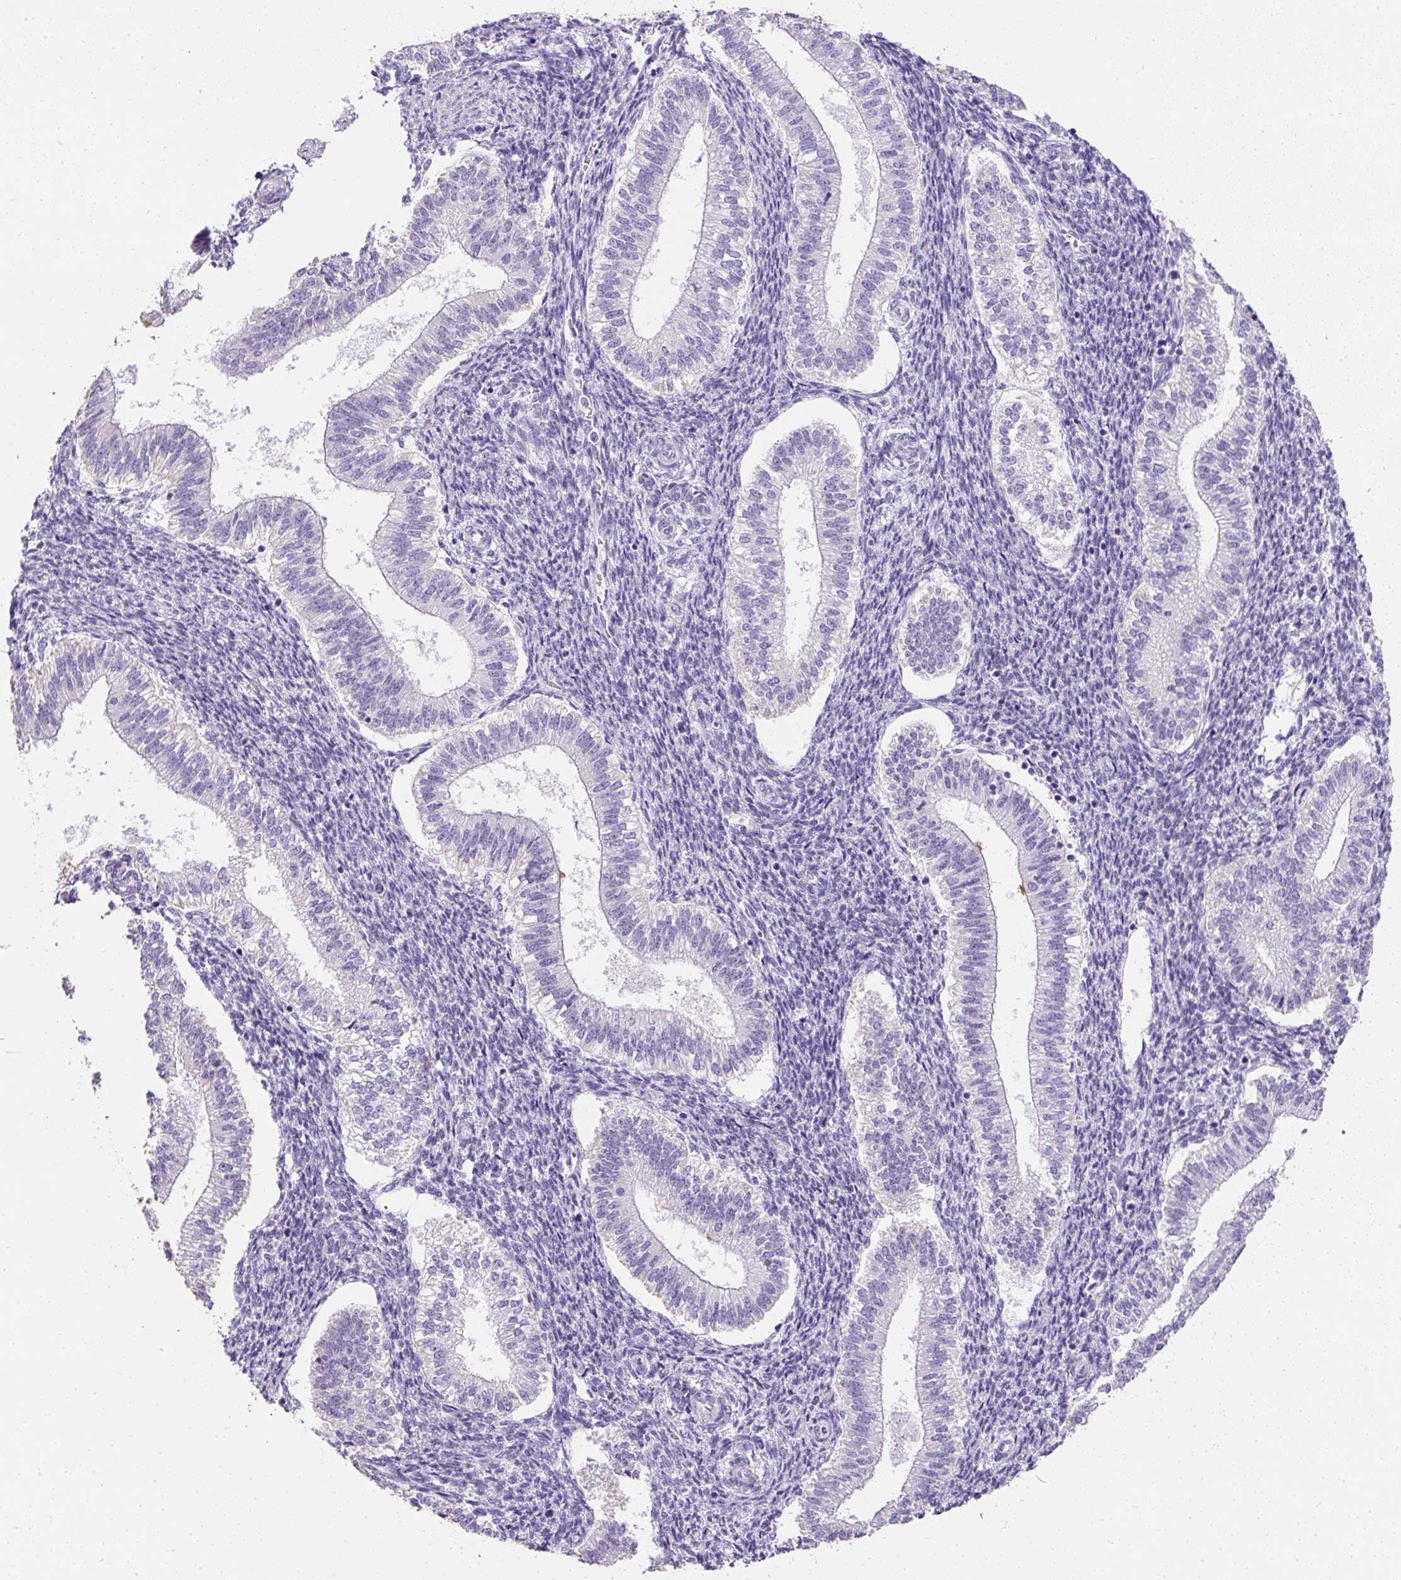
{"staining": {"intensity": "negative", "quantity": "none", "location": "none"}, "tissue": "endometrium", "cell_type": "Cells in endometrial stroma", "image_type": "normal", "snomed": [{"axis": "morphology", "description": "Normal tissue, NOS"}, {"axis": "topography", "description": "Endometrium"}], "caption": "Image shows no significant protein staining in cells in endometrial stroma of normal endometrium.", "gene": "C2CD4C", "patient": {"sex": "female", "age": 25}}